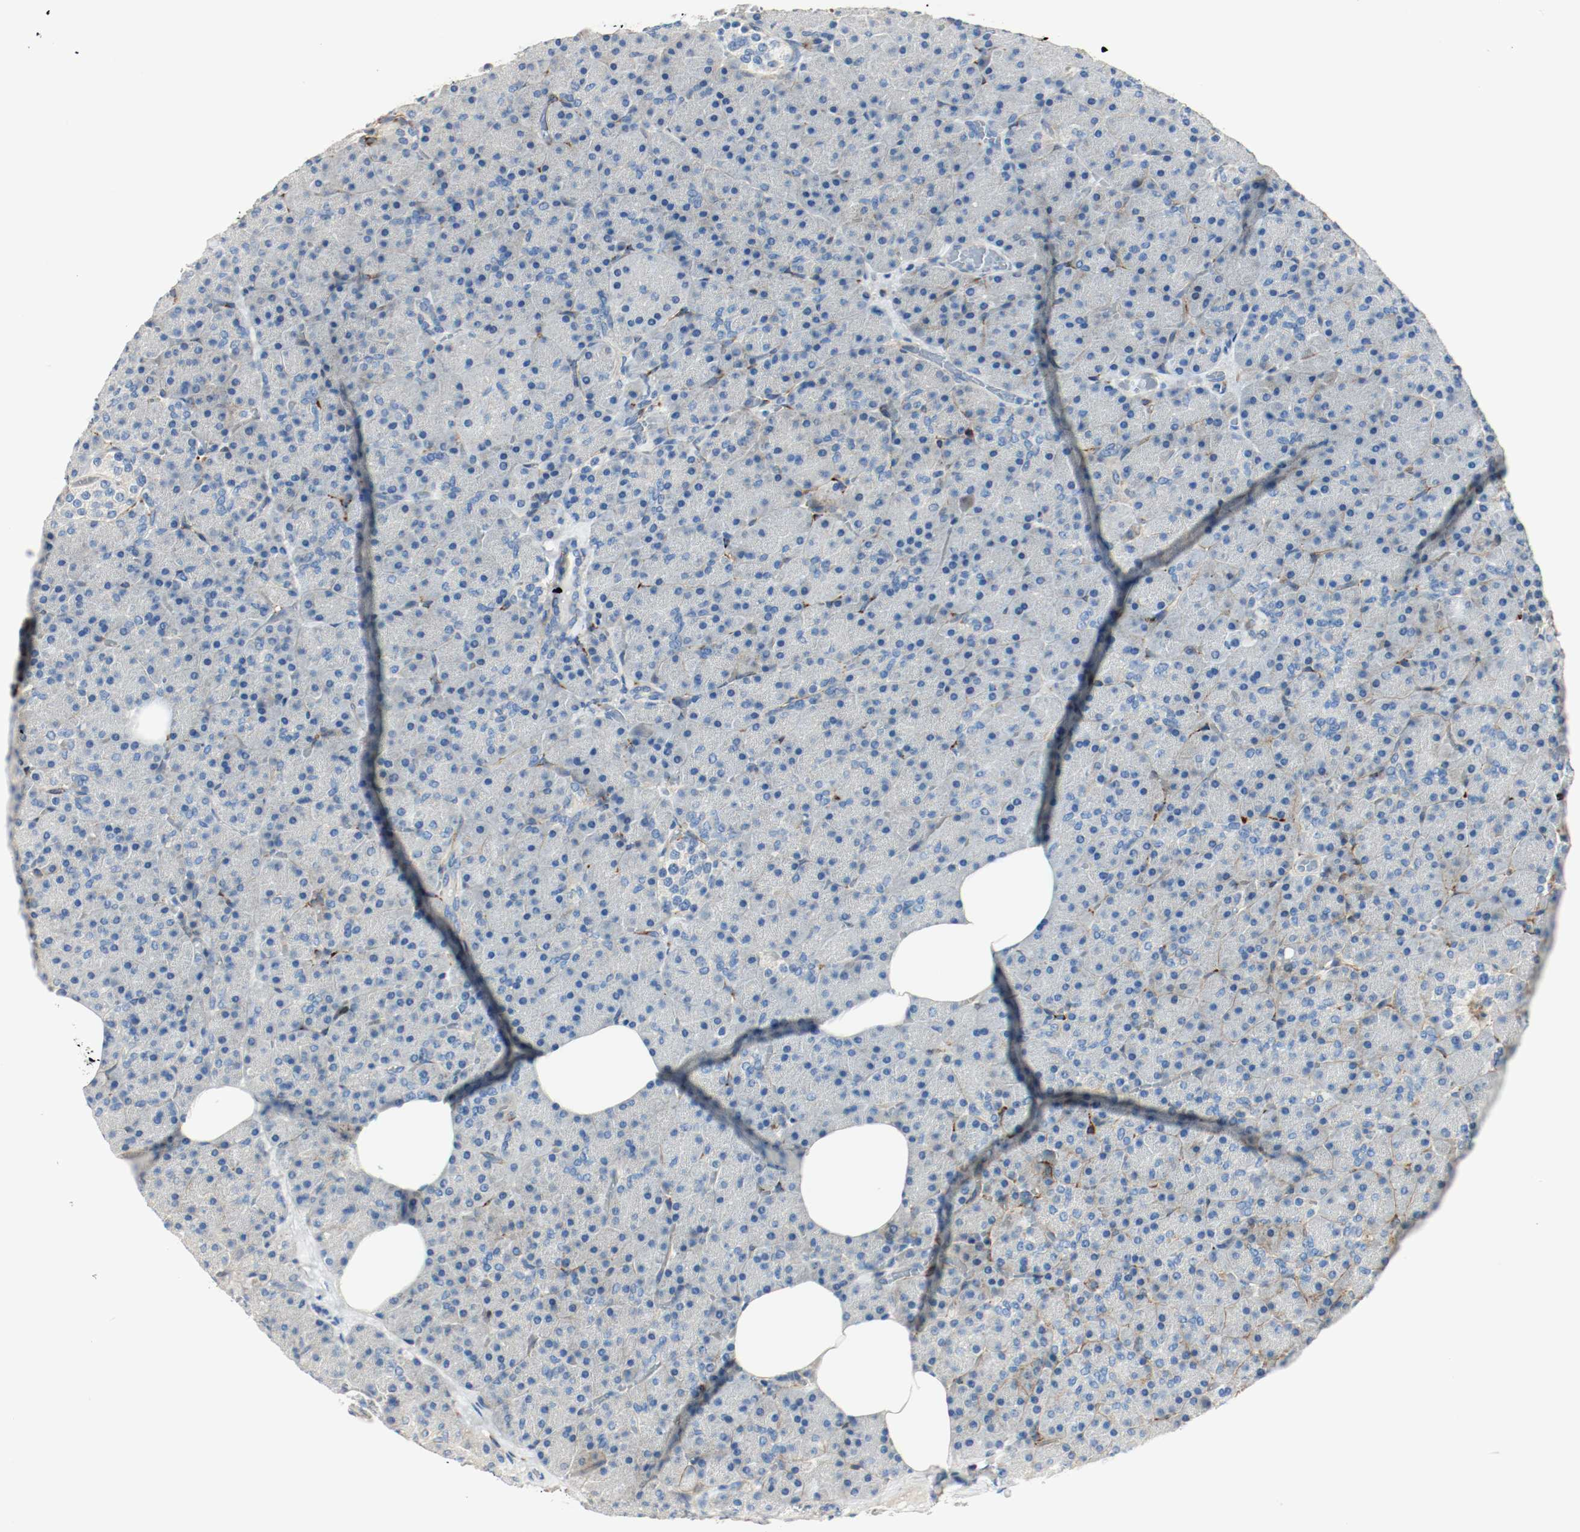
{"staining": {"intensity": "moderate", "quantity": ">75%", "location": "cytoplasmic/membranous"}, "tissue": "pancreas", "cell_type": "Exocrine glandular cells", "image_type": "normal", "snomed": [{"axis": "morphology", "description": "Normal tissue, NOS"}, {"axis": "topography", "description": "Pancreas"}], "caption": "A micrograph of pancreas stained for a protein reveals moderate cytoplasmic/membranous brown staining in exocrine glandular cells.", "gene": "LAMB1", "patient": {"sex": "female", "age": 35}}